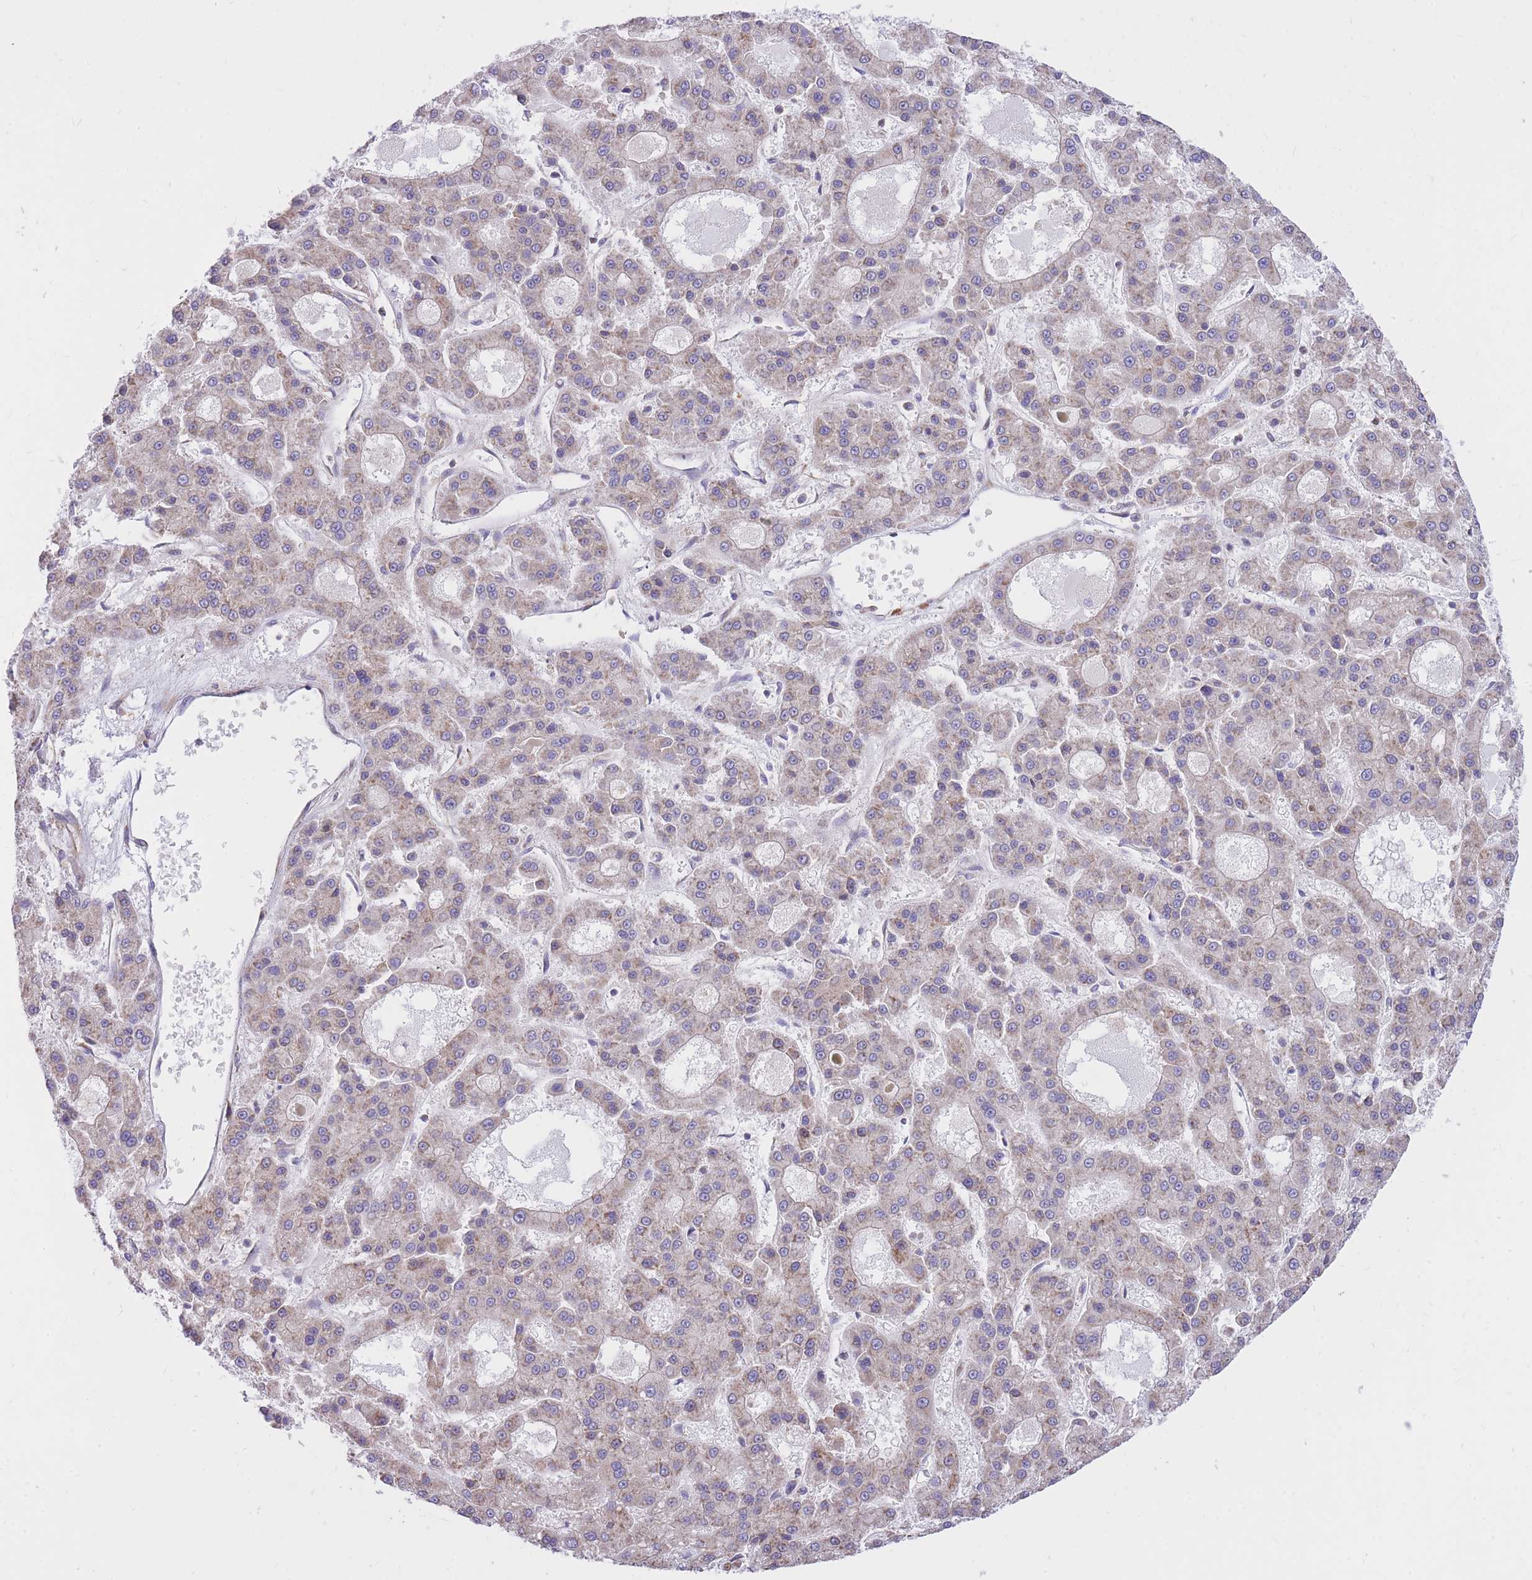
{"staining": {"intensity": "negative", "quantity": "none", "location": "none"}, "tissue": "liver cancer", "cell_type": "Tumor cells", "image_type": "cancer", "snomed": [{"axis": "morphology", "description": "Carcinoma, Hepatocellular, NOS"}, {"axis": "topography", "description": "Liver"}], "caption": "Protein analysis of liver cancer (hepatocellular carcinoma) demonstrates no significant staining in tumor cells.", "gene": "GBP7", "patient": {"sex": "male", "age": 70}}